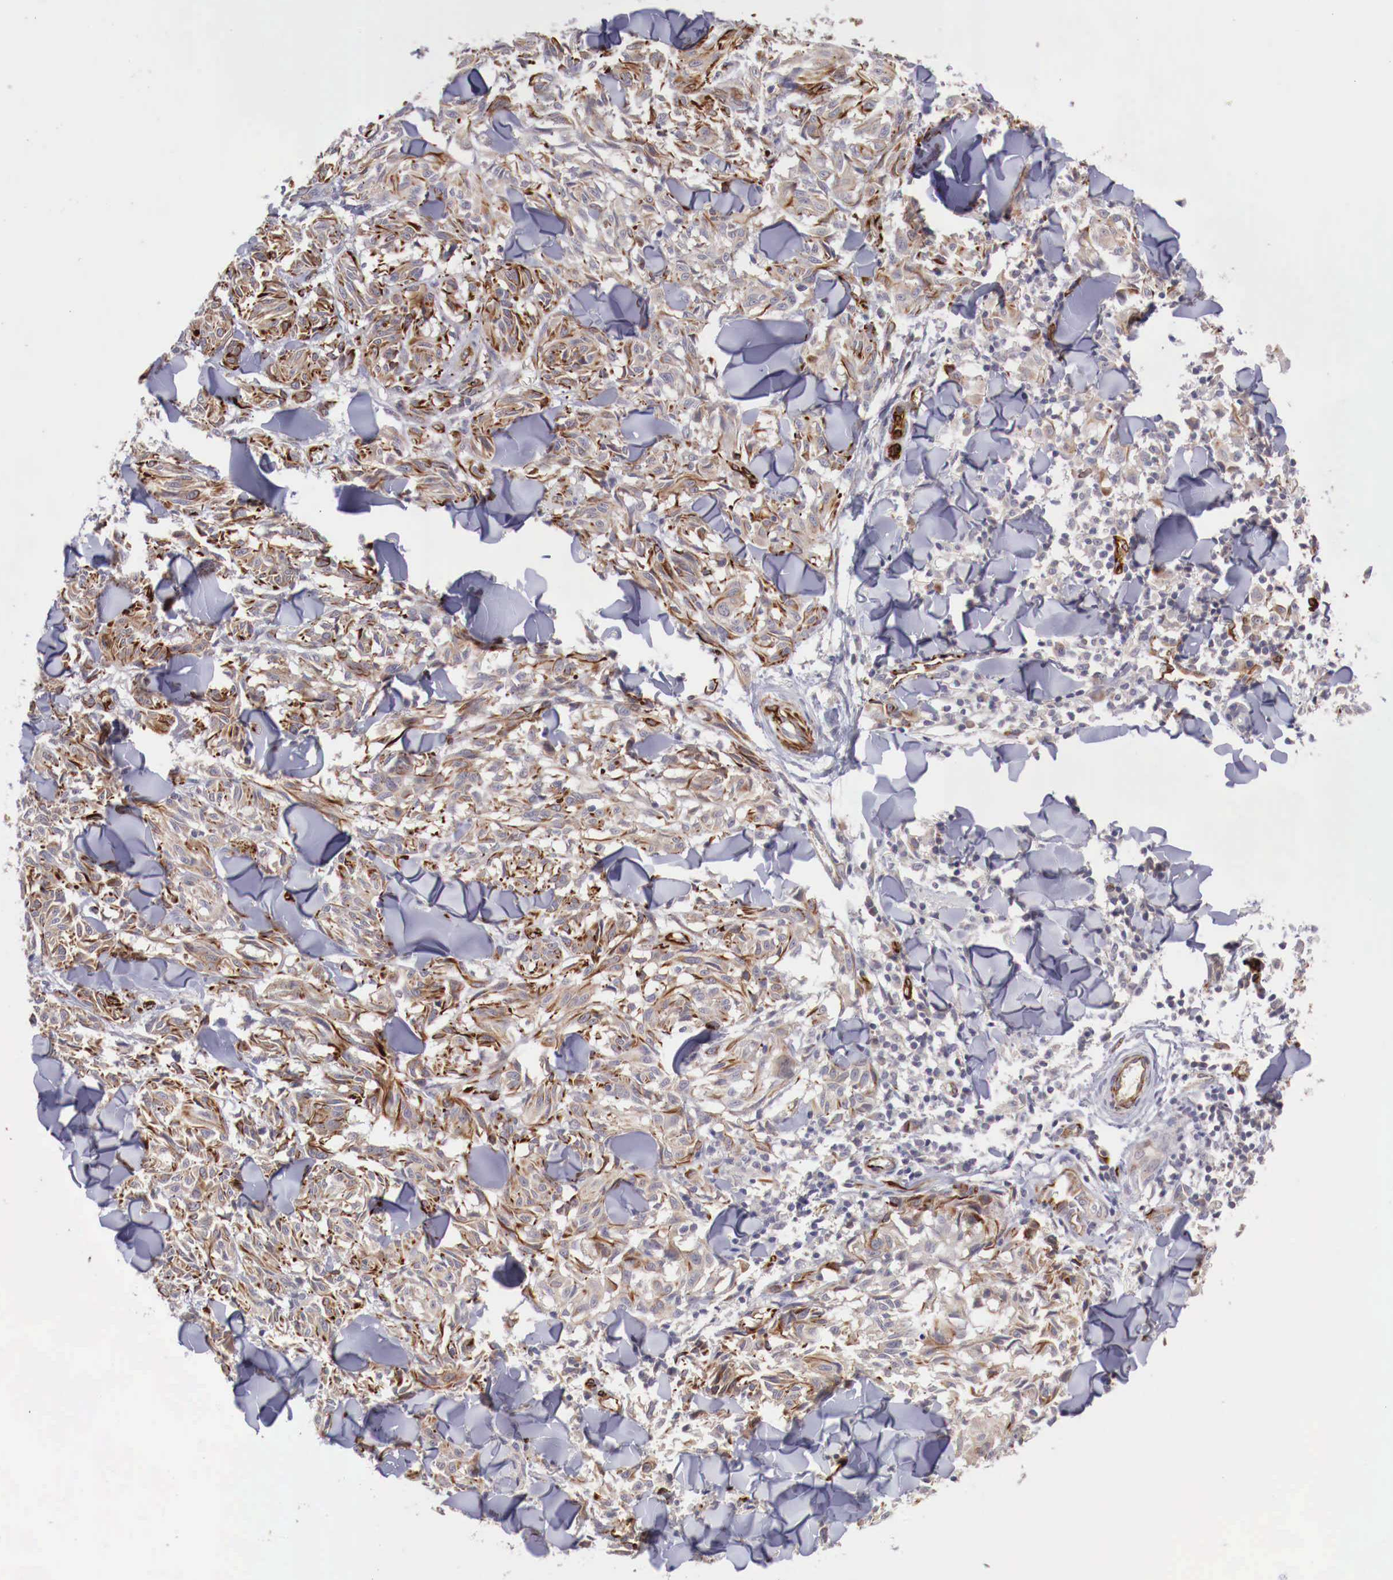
{"staining": {"intensity": "moderate", "quantity": ">75%", "location": "cytoplasmic/membranous"}, "tissue": "melanoma", "cell_type": "Tumor cells", "image_type": "cancer", "snomed": [{"axis": "morphology", "description": "Malignant melanoma, NOS"}, {"axis": "topography", "description": "Skin"}], "caption": "Immunohistochemical staining of malignant melanoma reveals moderate cytoplasmic/membranous protein positivity in about >75% of tumor cells.", "gene": "WT1", "patient": {"sex": "male", "age": 54}}